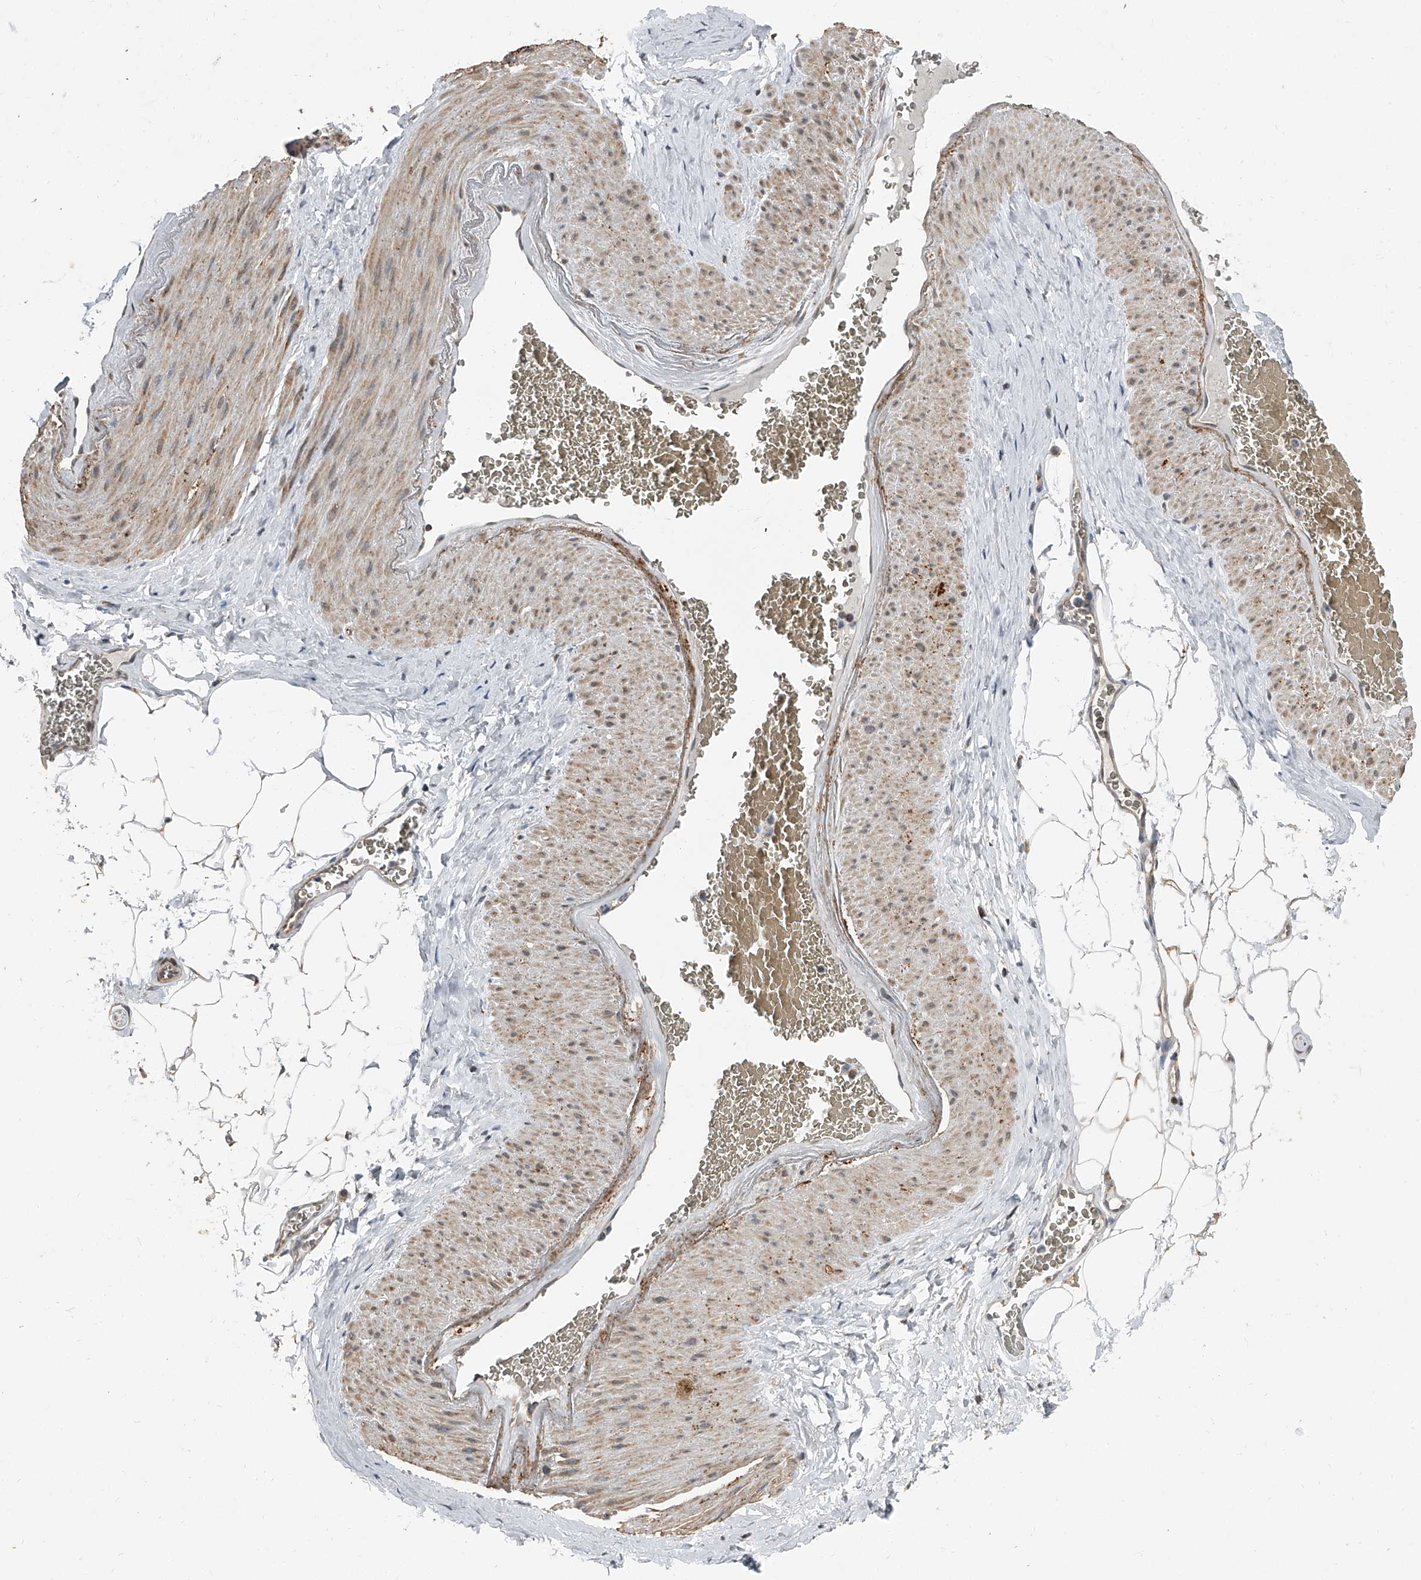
{"staining": {"intensity": "weak", "quantity": ">75%", "location": "cytoplasmic/membranous"}, "tissue": "adipose tissue", "cell_type": "Adipocytes", "image_type": "normal", "snomed": [{"axis": "morphology", "description": "Normal tissue, NOS"}, {"axis": "morphology", "description": "Adenocarcinoma, Low grade"}, {"axis": "topography", "description": "Prostate"}, {"axis": "topography", "description": "Peripheral nerve tissue"}], "caption": "A brown stain labels weak cytoplasmic/membranous positivity of a protein in adipocytes of benign human adipose tissue.", "gene": "CHRNA7", "patient": {"sex": "male", "age": 63}}